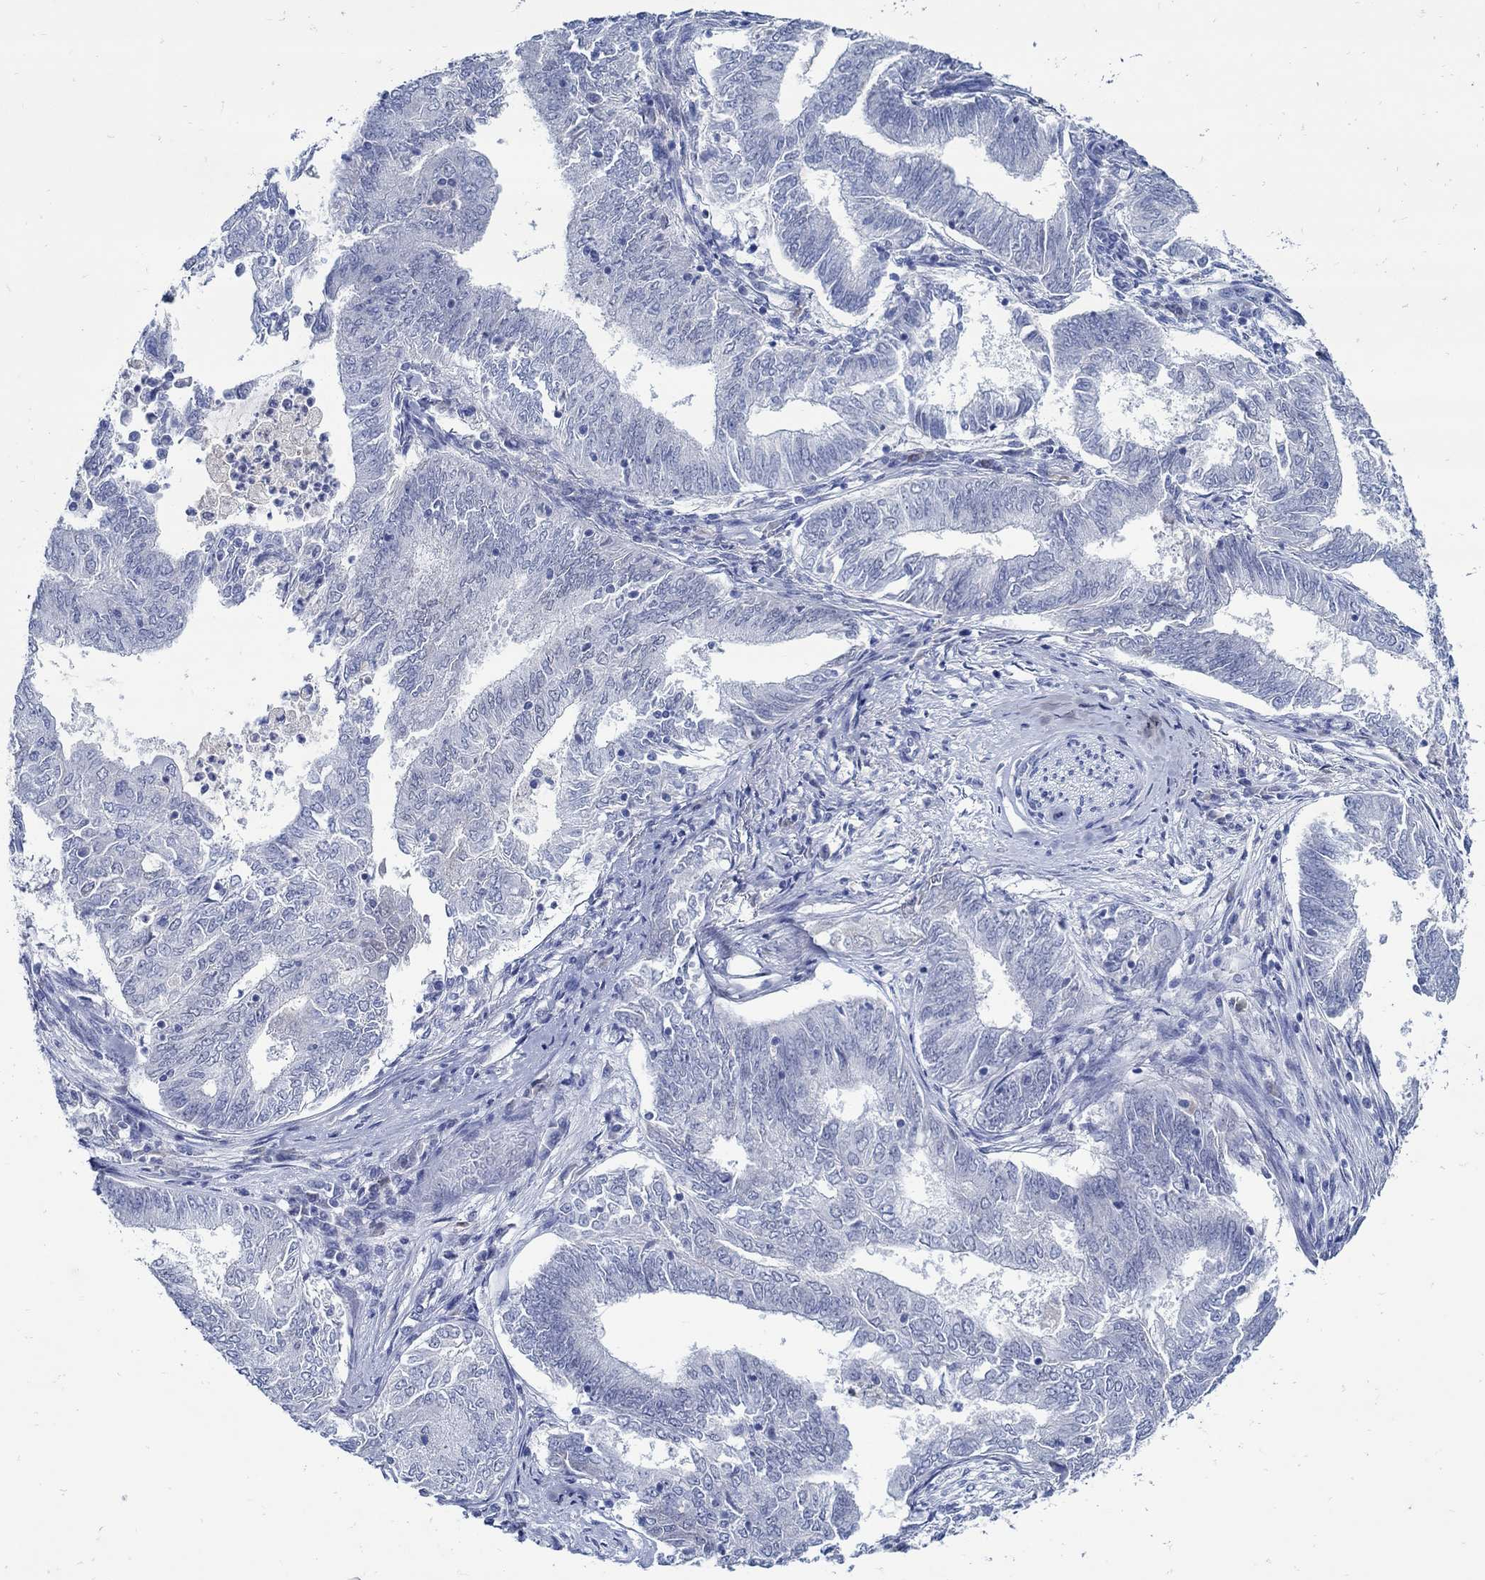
{"staining": {"intensity": "negative", "quantity": "none", "location": "none"}, "tissue": "endometrial cancer", "cell_type": "Tumor cells", "image_type": "cancer", "snomed": [{"axis": "morphology", "description": "Adenocarcinoma, NOS"}, {"axis": "topography", "description": "Endometrium"}], "caption": "Immunohistochemistry (IHC) photomicrograph of human endometrial adenocarcinoma stained for a protein (brown), which reveals no staining in tumor cells.", "gene": "PAX9", "patient": {"sex": "female", "age": 62}}